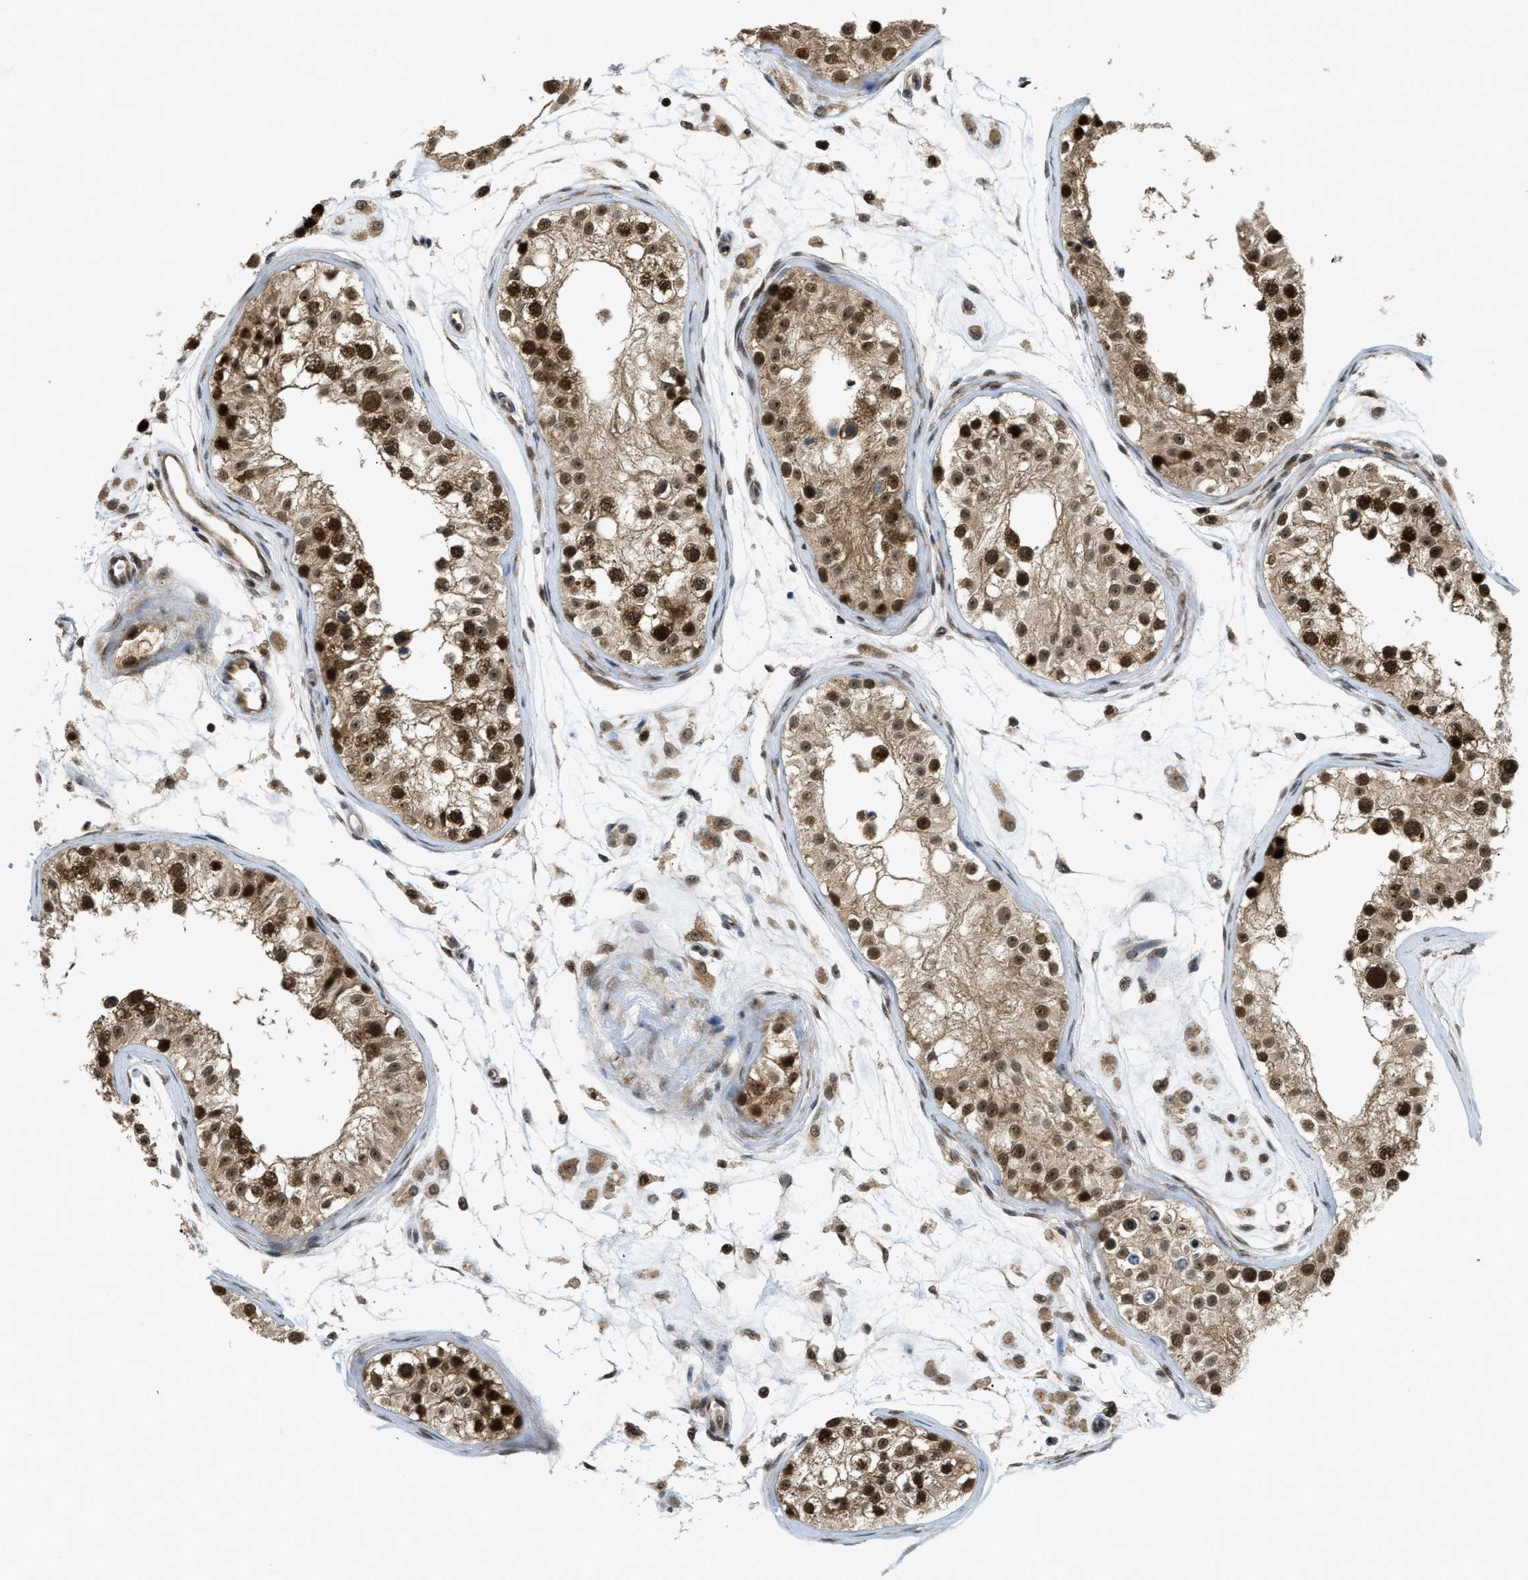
{"staining": {"intensity": "strong", "quantity": ">75%", "location": "cytoplasmic/membranous,nuclear"}, "tissue": "testis", "cell_type": "Cells in seminiferous ducts", "image_type": "normal", "snomed": [{"axis": "morphology", "description": "Normal tissue, NOS"}, {"axis": "morphology", "description": "Adenocarcinoma, metastatic, NOS"}, {"axis": "topography", "description": "Testis"}], "caption": "Protein staining of benign testis demonstrates strong cytoplasmic/membranous,nuclear positivity in about >75% of cells in seminiferous ducts.", "gene": "TACC1", "patient": {"sex": "male", "age": 26}}